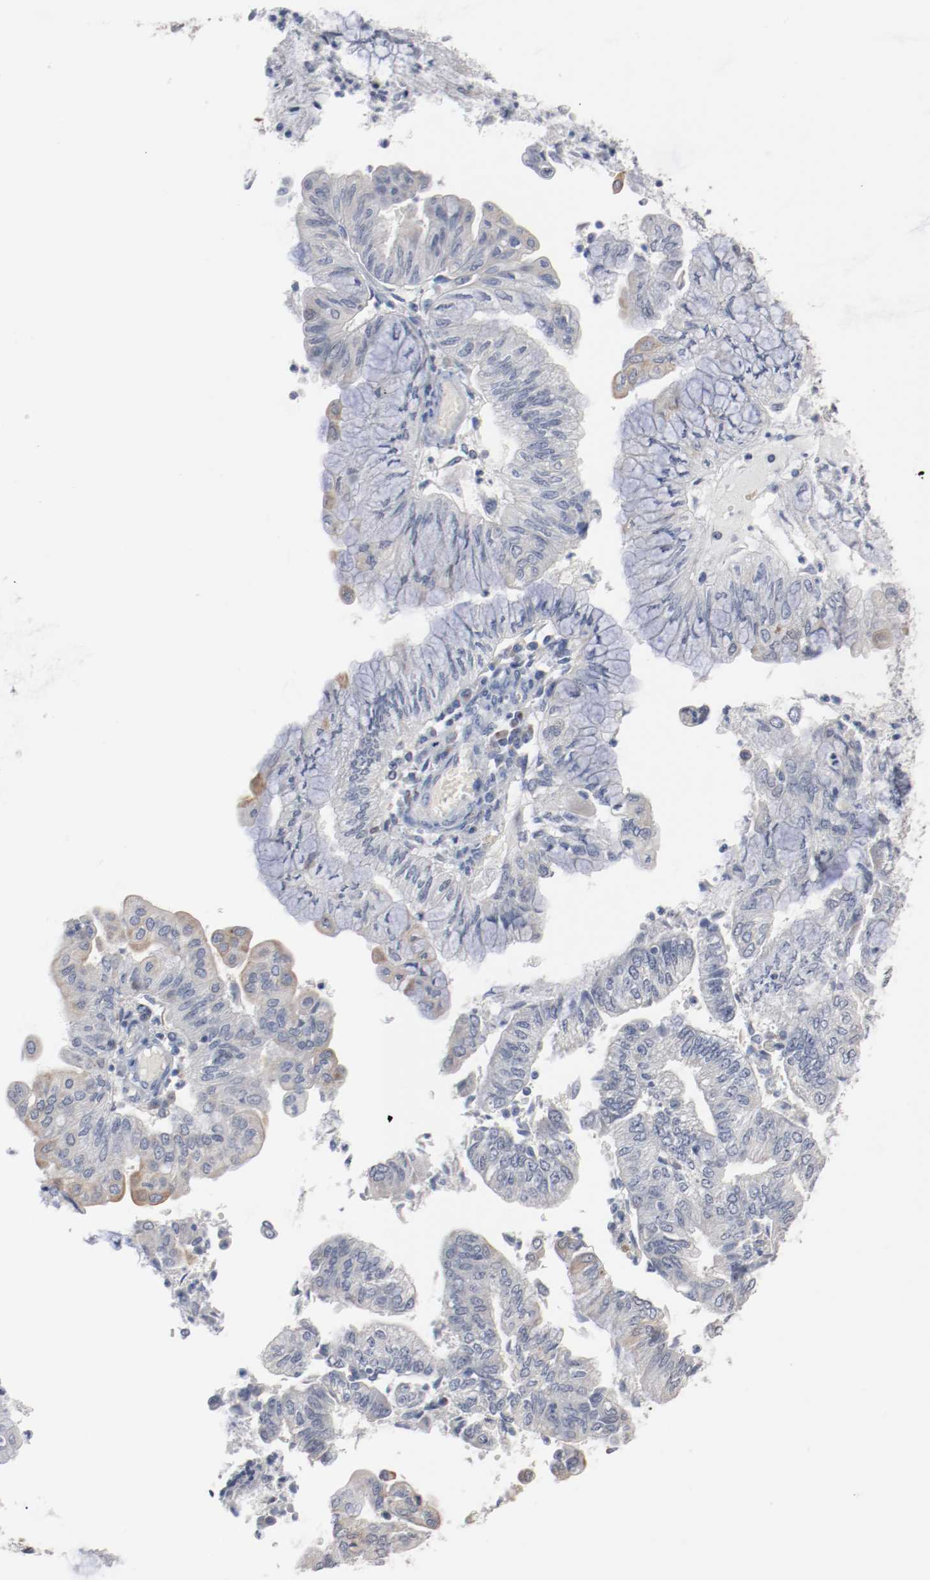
{"staining": {"intensity": "negative", "quantity": "none", "location": "none"}, "tissue": "endometrial cancer", "cell_type": "Tumor cells", "image_type": "cancer", "snomed": [{"axis": "morphology", "description": "Adenocarcinoma, NOS"}, {"axis": "topography", "description": "Endometrium"}], "caption": "Tumor cells are negative for brown protein staining in endometrial cancer (adenocarcinoma). (Brightfield microscopy of DAB (3,3'-diaminobenzidine) immunohistochemistry (IHC) at high magnification).", "gene": "ERICH1", "patient": {"sex": "female", "age": 59}}